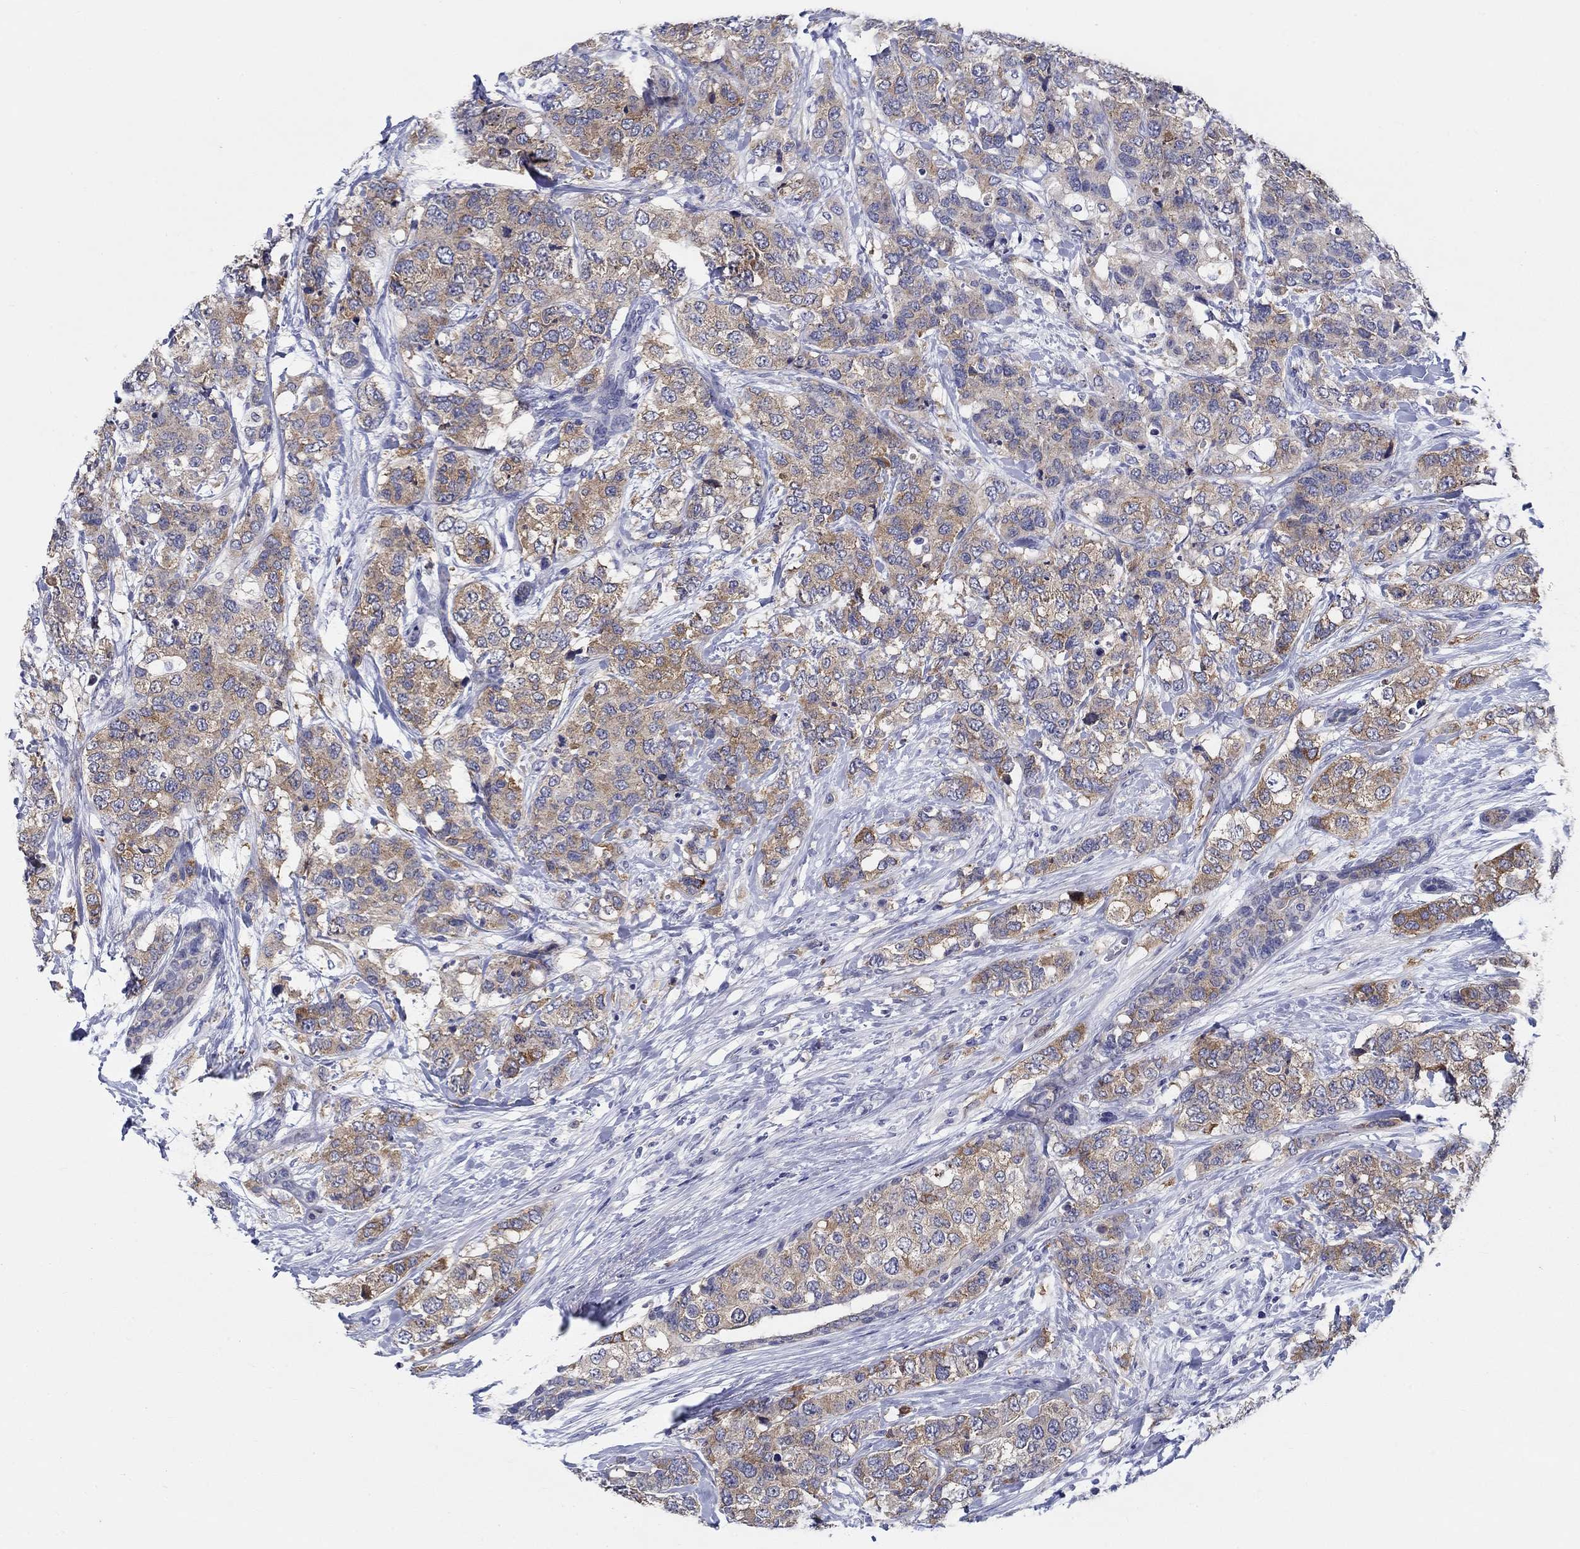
{"staining": {"intensity": "moderate", "quantity": ">75%", "location": "cytoplasmic/membranous"}, "tissue": "breast cancer", "cell_type": "Tumor cells", "image_type": "cancer", "snomed": [{"axis": "morphology", "description": "Lobular carcinoma"}, {"axis": "topography", "description": "Breast"}], "caption": "An image of human breast lobular carcinoma stained for a protein reveals moderate cytoplasmic/membranous brown staining in tumor cells. (IHC, brightfield microscopy, high magnification).", "gene": "RAP1GAP", "patient": {"sex": "female", "age": 59}}